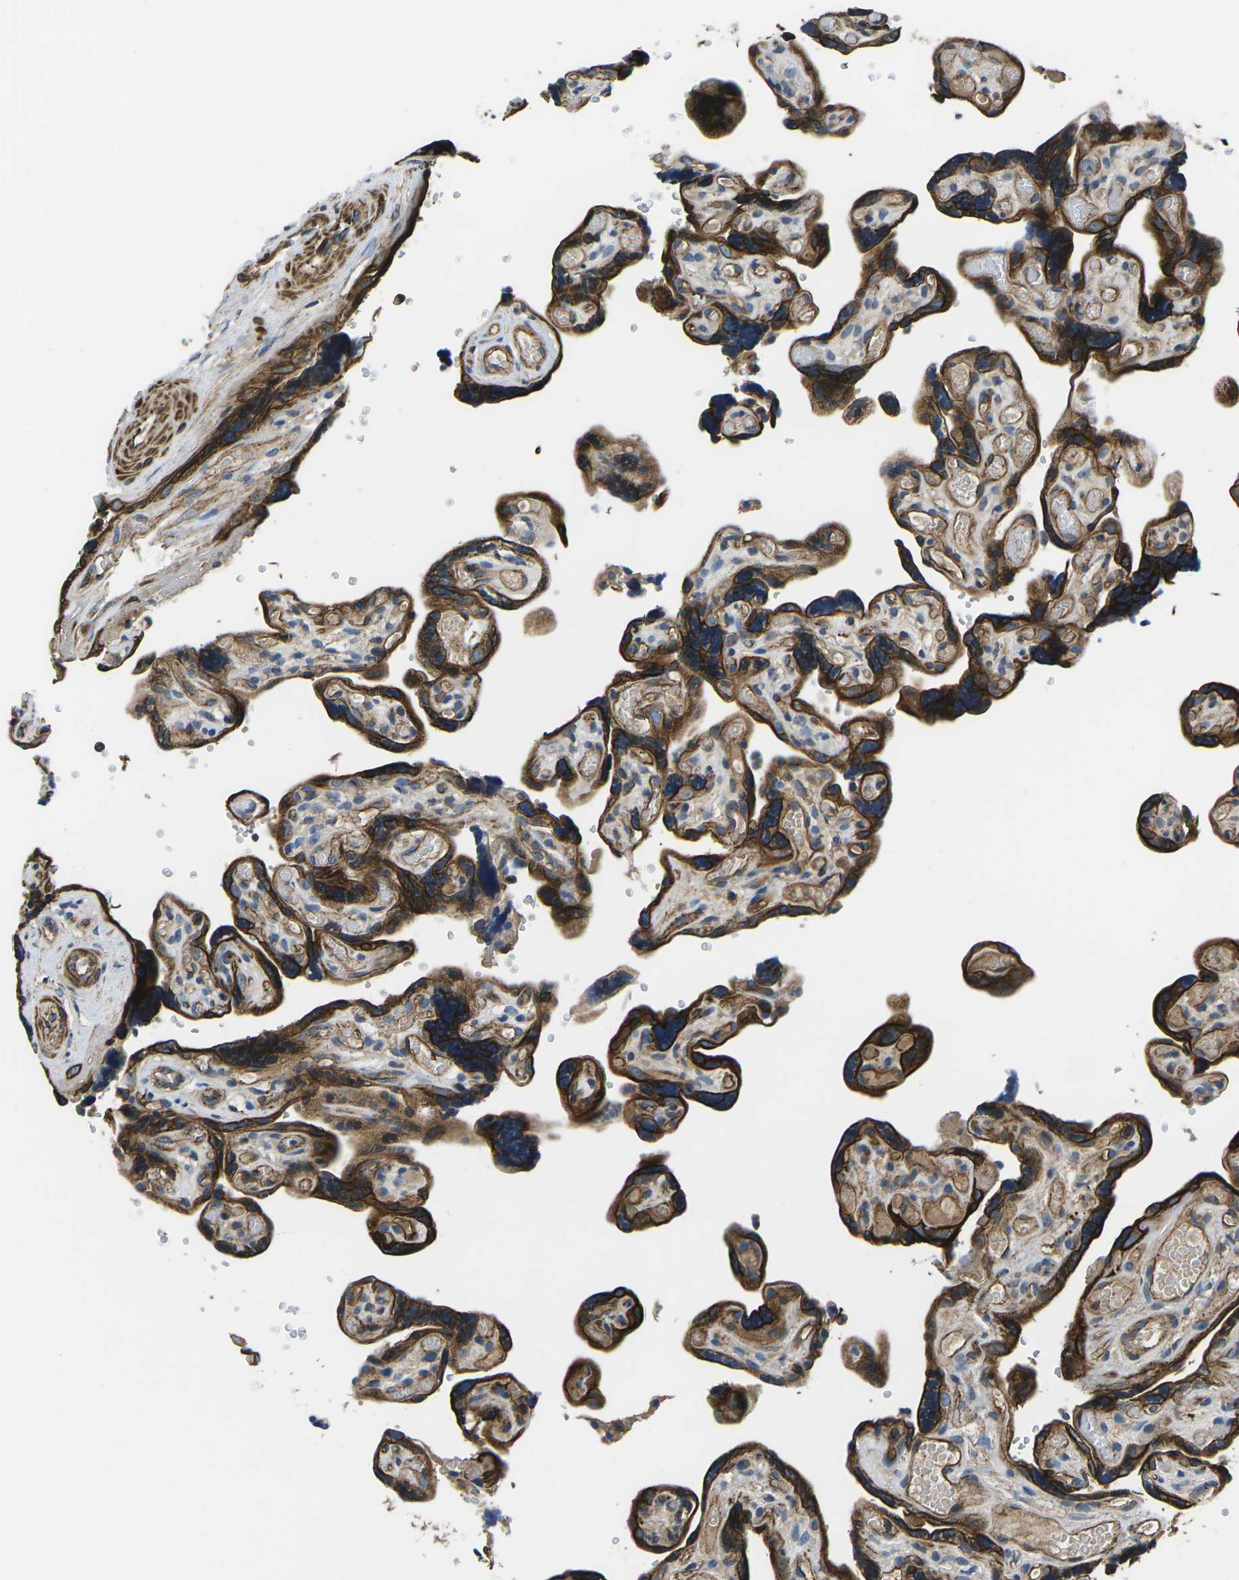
{"staining": {"intensity": "strong", "quantity": ">75%", "location": "cytoplasmic/membranous"}, "tissue": "placenta", "cell_type": "Decidual cells", "image_type": "normal", "snomed": [{"axis": "morphology", "description": "Normal tissue, NOS"}, {"axis": "topography", "description": "Placenta"}], "caption": "Decidual cells display high levels of strong cytoplasmic/membranous positivity in approximately >75% of cells in unremarkable human placenta.", "gene": "KCNJ15", "patient": {"sex": "female", "age": 30}}